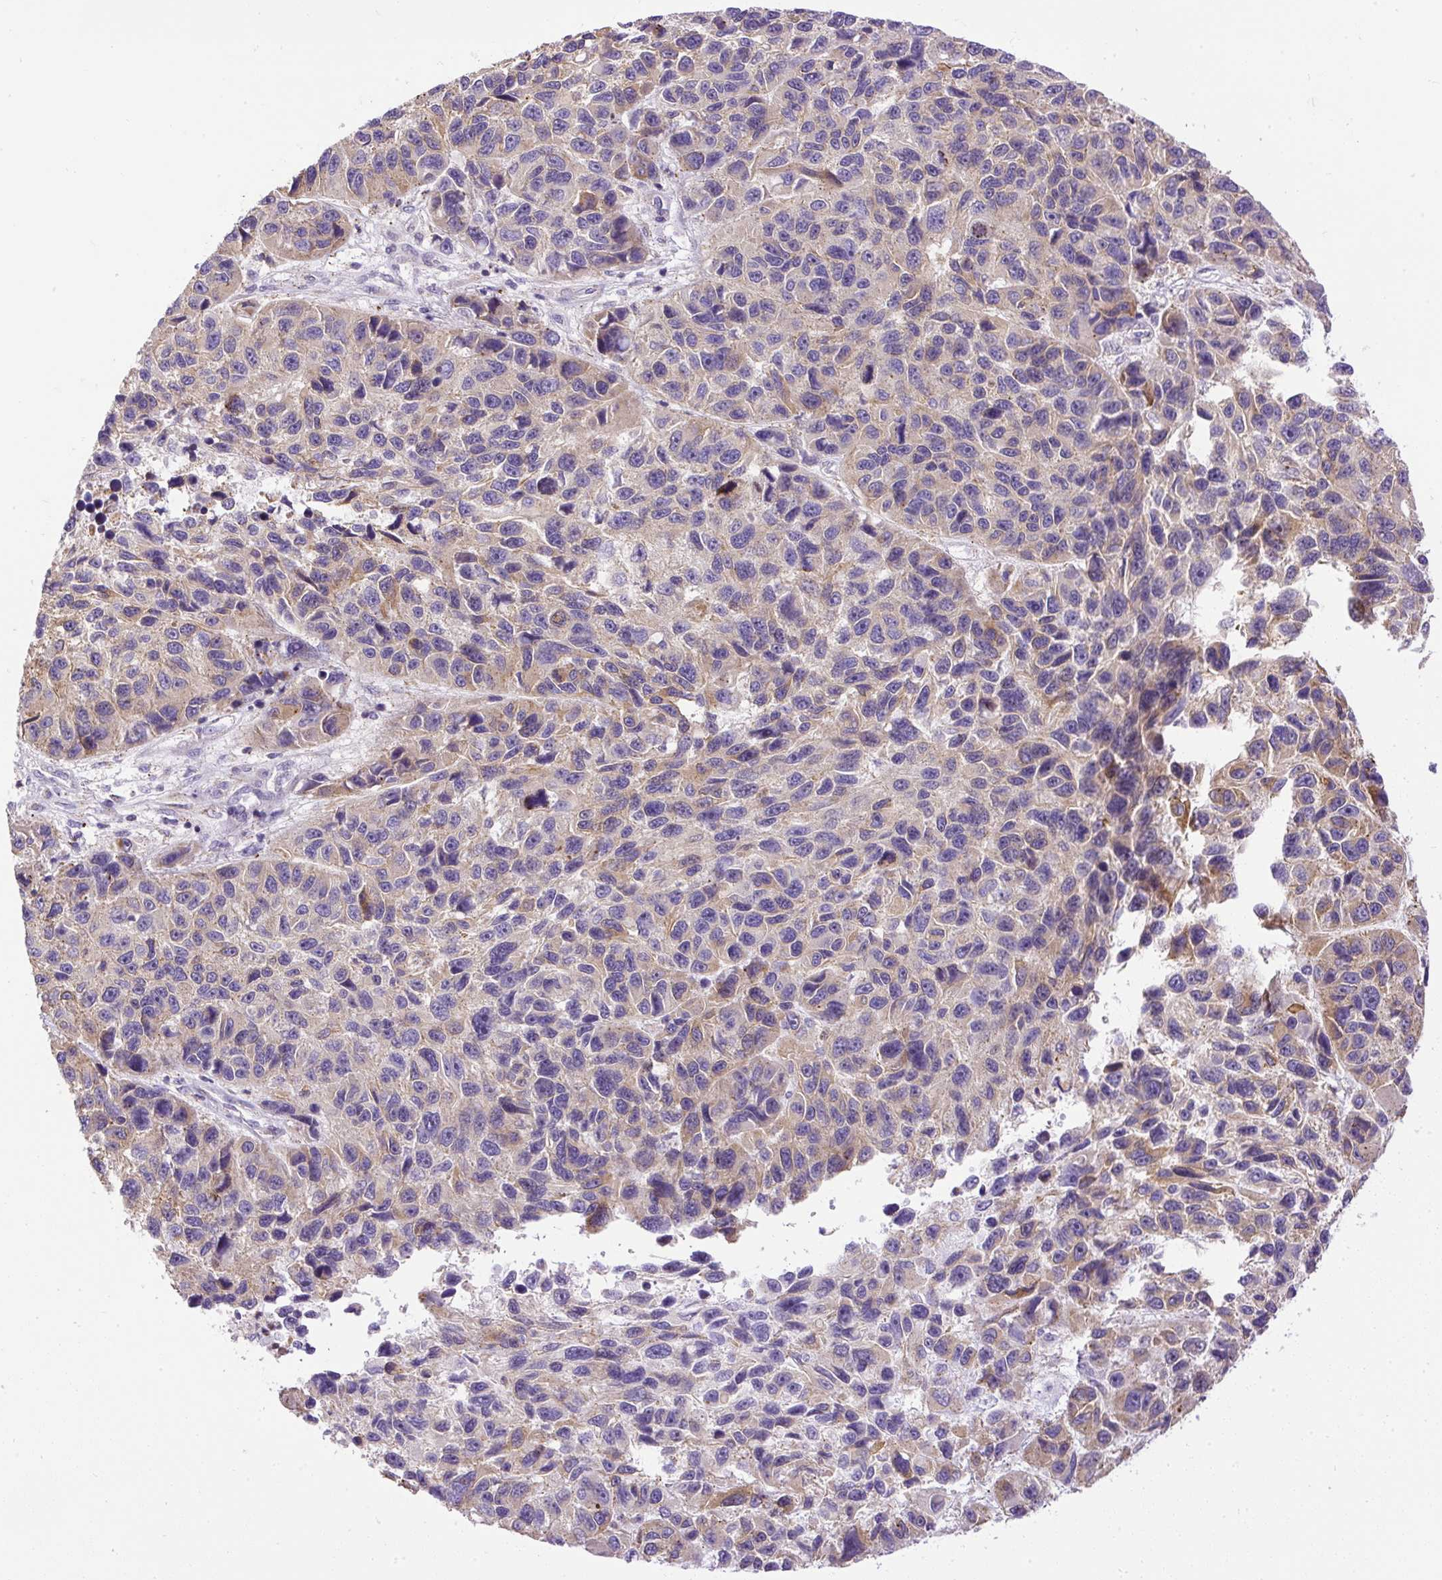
{"staining": {"intensity": "weak", "quantity": "25%-75%", "location": "cytoplasmic/membranous"}, "tissue": "melanoma", "cell_type": "Tumor cells", "image_type": "cancer", "snomed": [{"axis": "morphology", "description": "Malignant melanoma, NOS"}, {"axis": "topography", "description": "Skin"}], "caption": "Tumor cells show low levels of weak cytoplasmic/membranous positivity in approximately 25%-75% of cells in human malignant melanoma.", "gene": "CFAP47", "patient": {"sex": "male", "age": 53}}